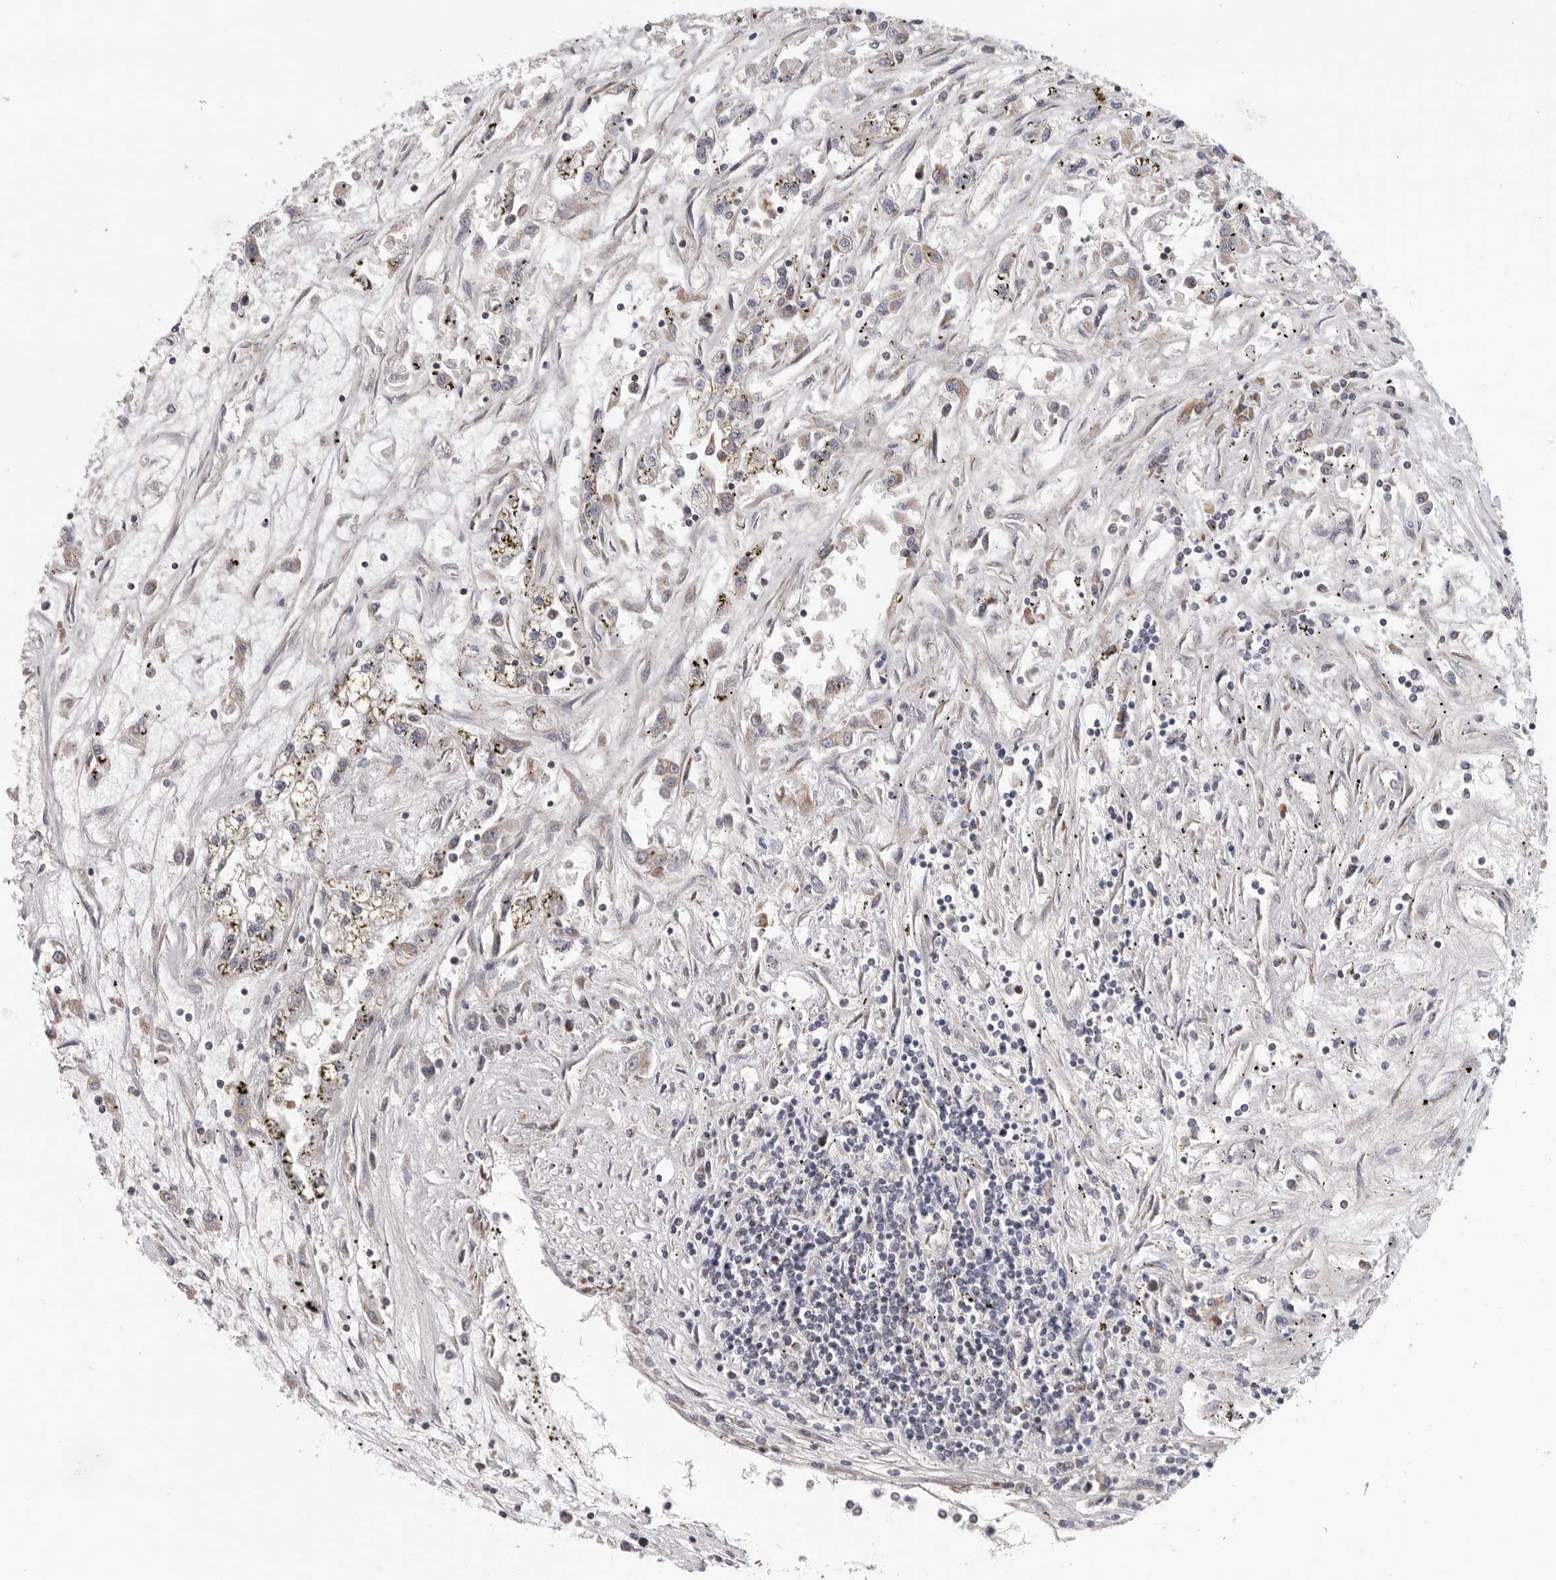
{"staining": {"intensity": "weak", "quantity": "25%-75%", "location": "cytoplasmic/membranous"}, "tissue": "renal cancer", "cell_type": "Tumor cells", "image_type": "cancer", "snomed": [{"axis": "morphology", "description": "Adenocarcinoma, NOS"}, {"axis": "topography", "description": "Kidney"}], "caption": "This is an image of immunohistochemistry staining of renal adenocarcinoma, which shows weak staining in the cytoplasmic/membranous of tumor cells.", "gene": "FKBP8", "patient": {"sex": "female", "age": 52}}